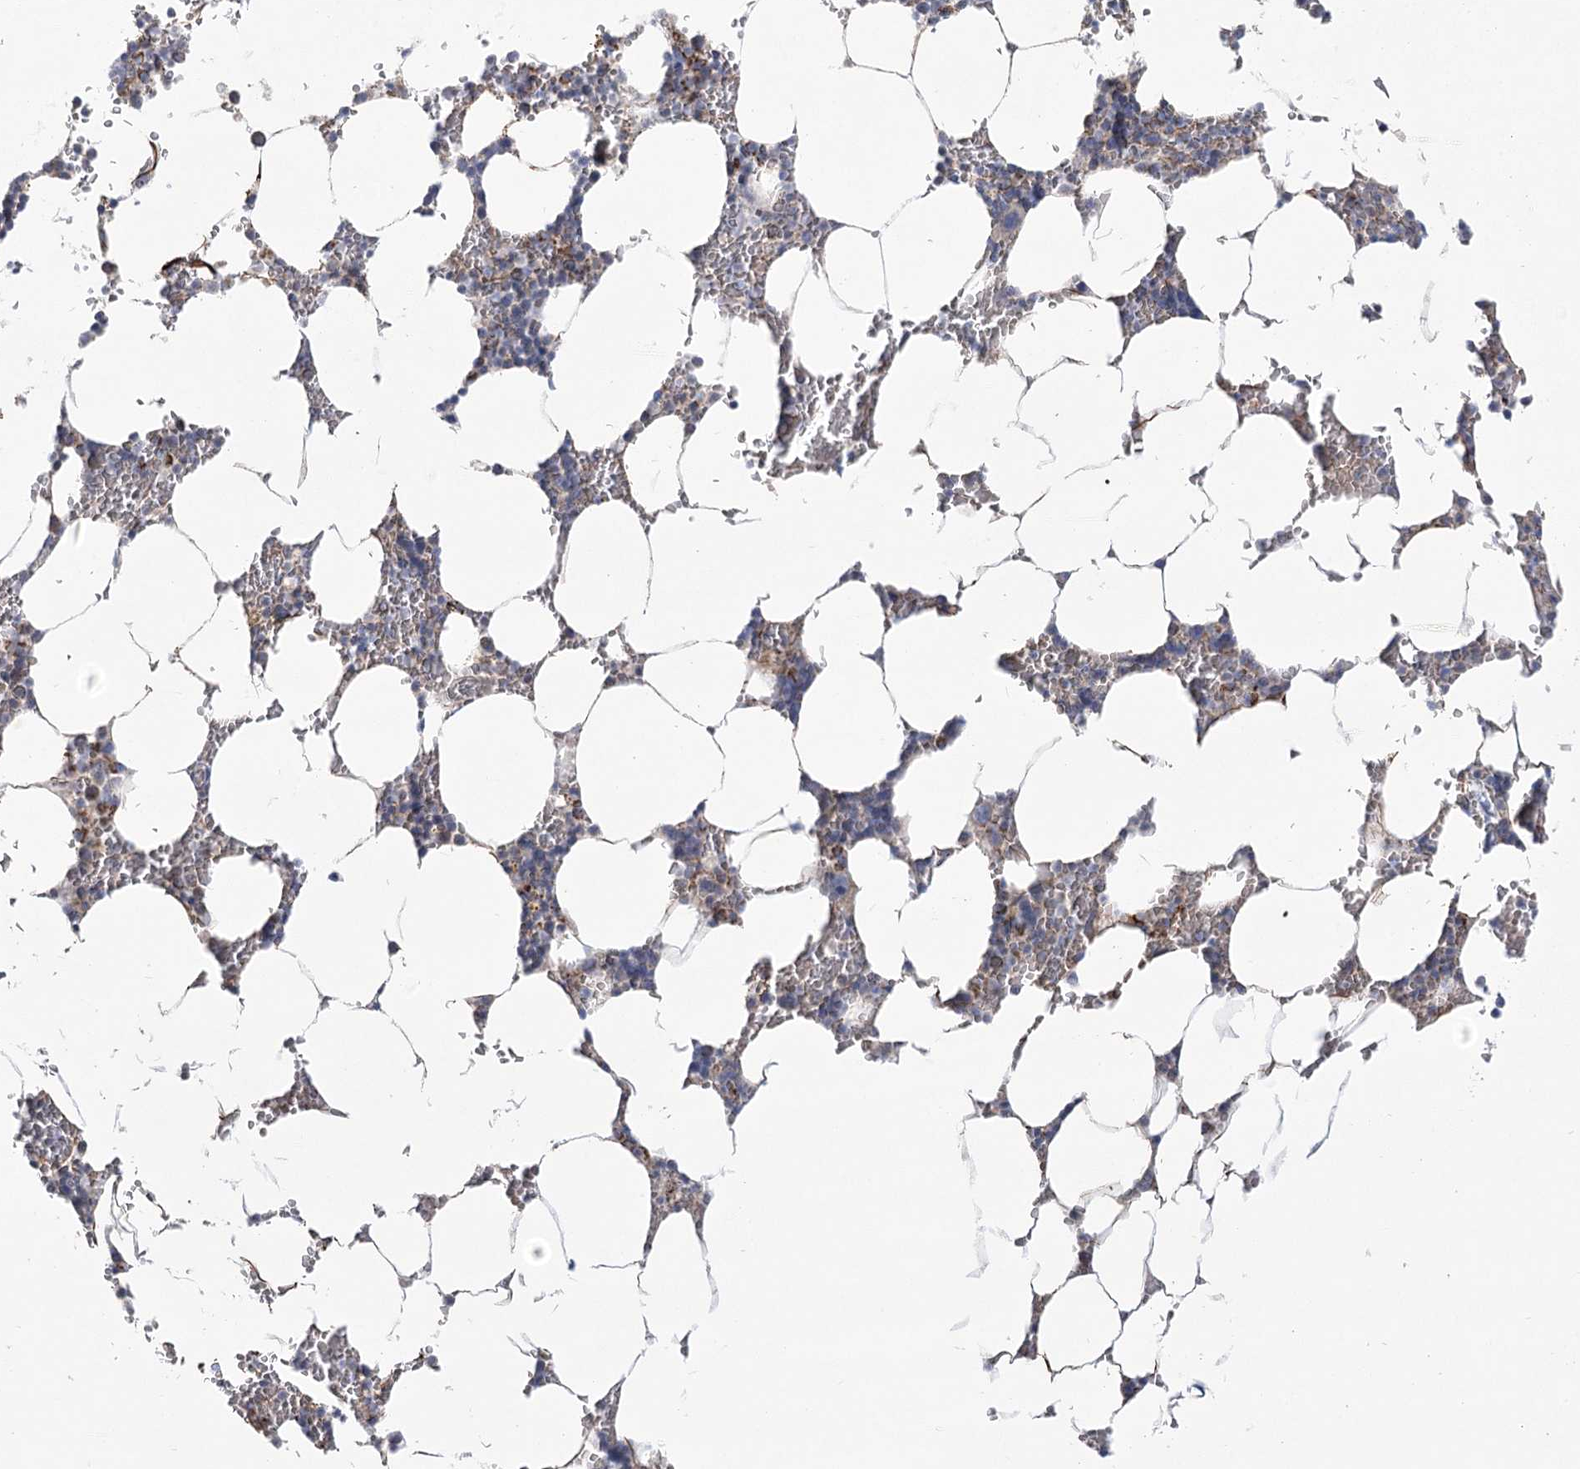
{"staining": {"intensity": "moderate", "quantity": "<25%", "location": "cytoplasmic/membranous"}, "tissue": "bone marrow", "cell_type": "Hematopoietic cells", "image_type": "normal", "snomed": [{"axis": "morphology", "description": "Normal tissue, NOS"}, {"axis": "topography", "description": "Bone marrow"}], "caption": "A low amount of moderate cytoplasmic/membranous staining is seen in about <25% of hematopoietic cells in benign bone marrow. The protein of interest is stained brown, and the nuclei are stained in blue (DAB IHC with brightfield microscopy, high magnification).", "gene": "SNX7", "patient": {"sex": "male", "age": 70}}